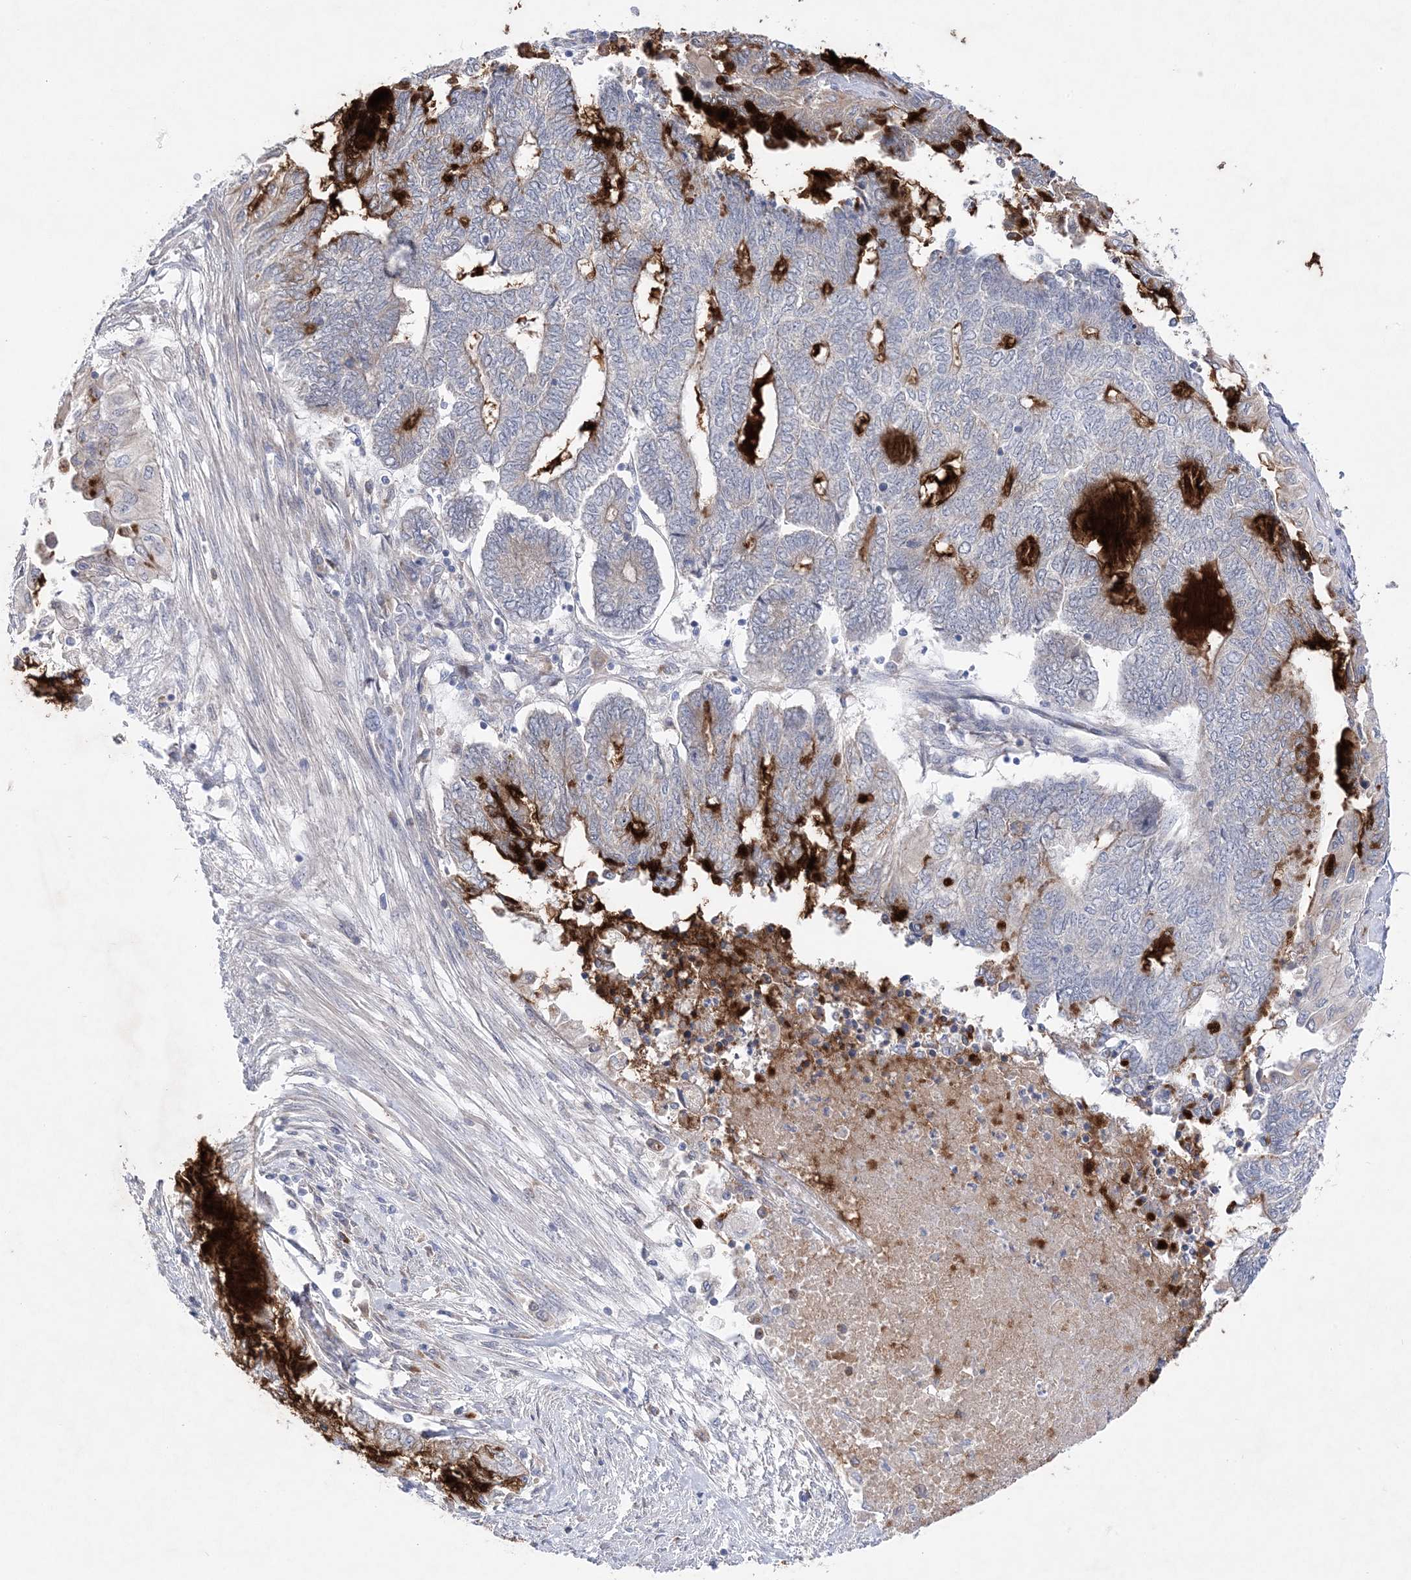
{"staining": {"intensity": "negative", "quantity": "none", "location": "none"}, "tissue": "endometrial cancer", "cell_type": "Tumor cells", "image_type": "cancer", "snomed": [{"axis": "morphology", "description": "Adenocarcinoma, NOS"}, {"axis": "topography", "description": "Uterus"}, {"axis": "topography", "description": "Endometrium"}], "caption": "DAB immunohistochemical staining of human endometrial cancer (adenocarcinoma) demonstrates no significant staining in tumor cells.", "gene": "ANAPC1", "patient": {"sex": "female", "age": 70}}